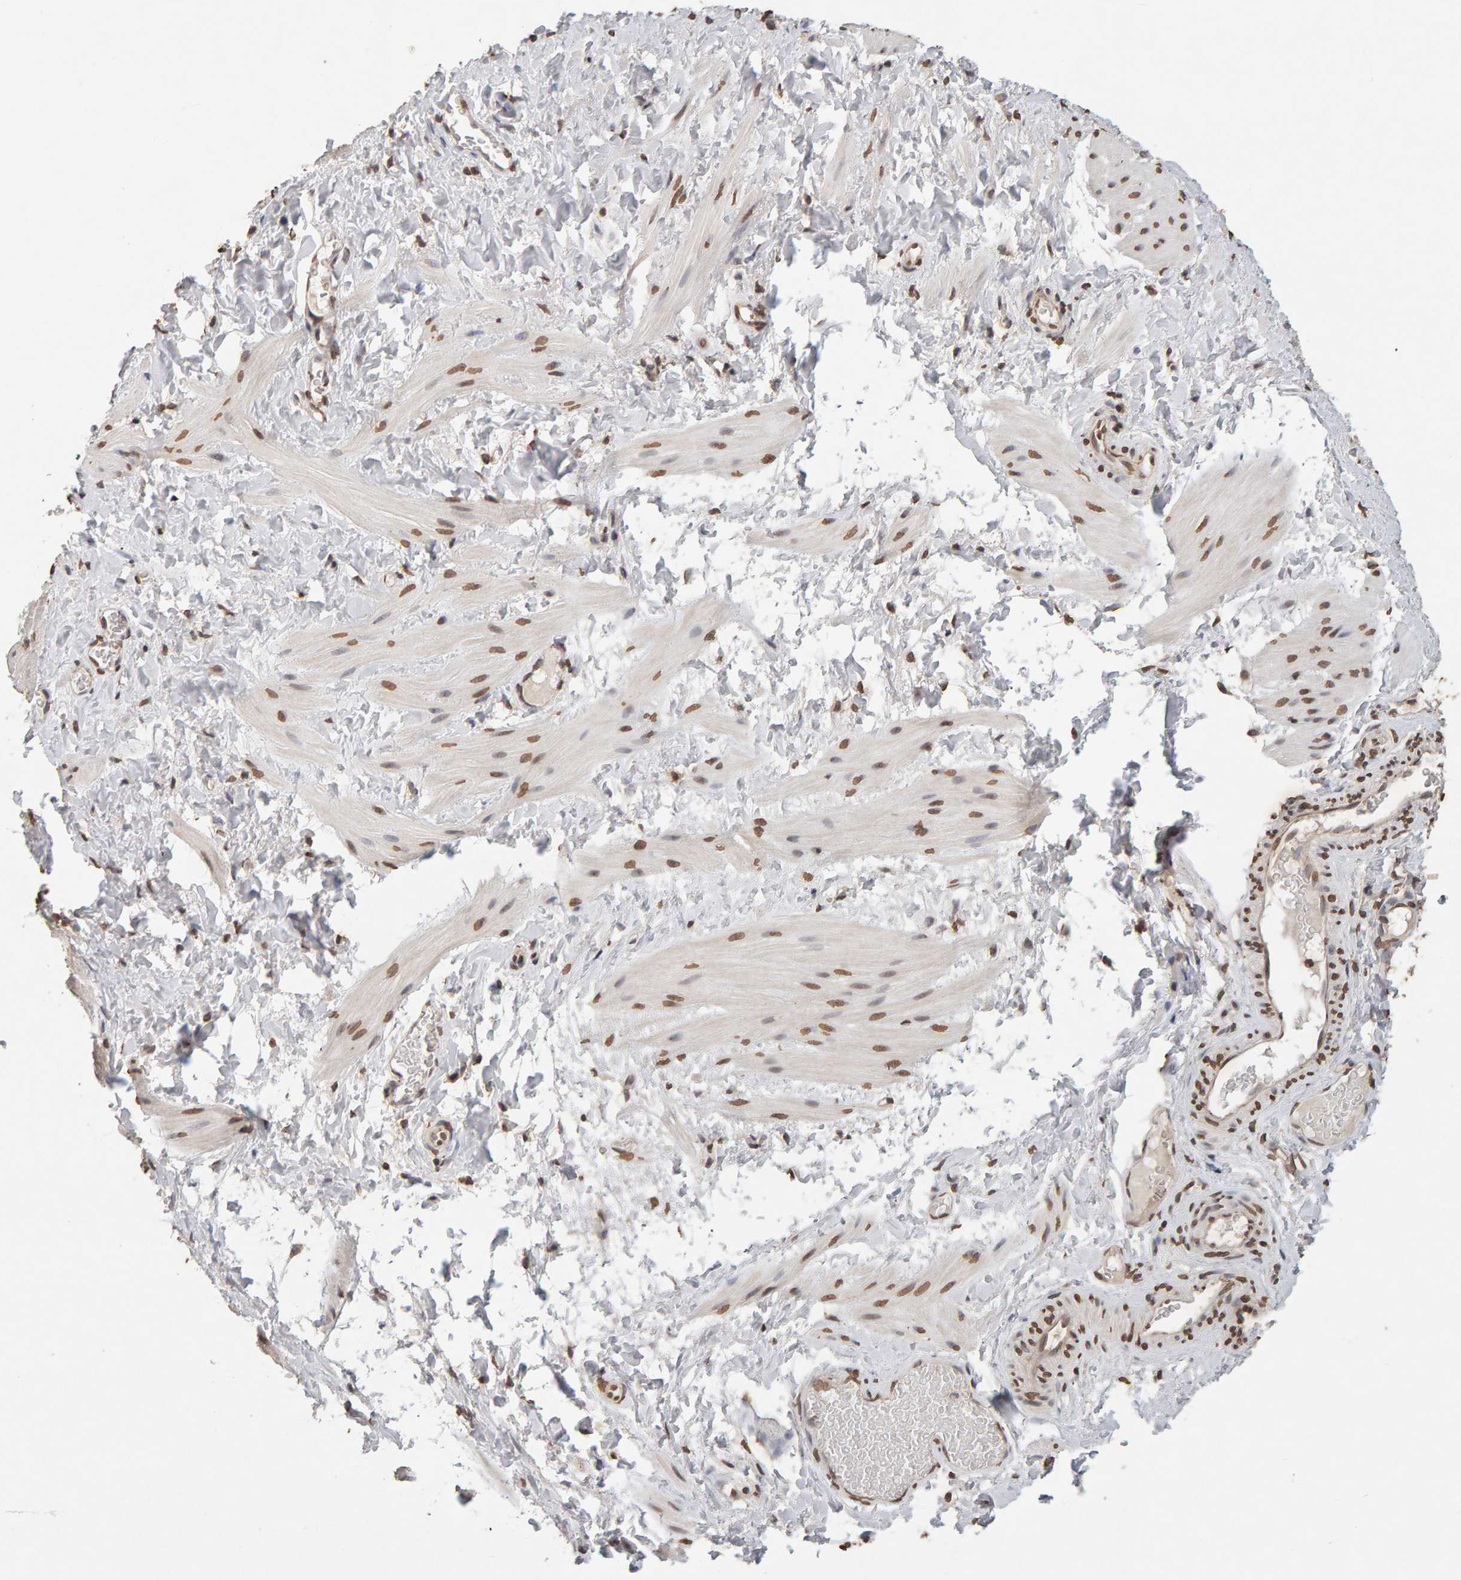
{"staining": {"intensity": "moderate", "quantity": ">75%", "location": "nuclear"}, "tissue": "smooth muscle", "cell_type": "Smooth muscle cells", "image_type": "normal", "snomed": [{"axis": "morphology", "description": "Normal tissue, NOS"}, {"axis": "topography", "description": "Smooth muscle"}], "caption": "Brown immunohistochemical staining in benign smooth muscle exhibits moderate nuclear positivity in about >75% of smooth muscle cells.", "gene": "DNAJB5", "patient": {"sex": "male", "age": 16}}